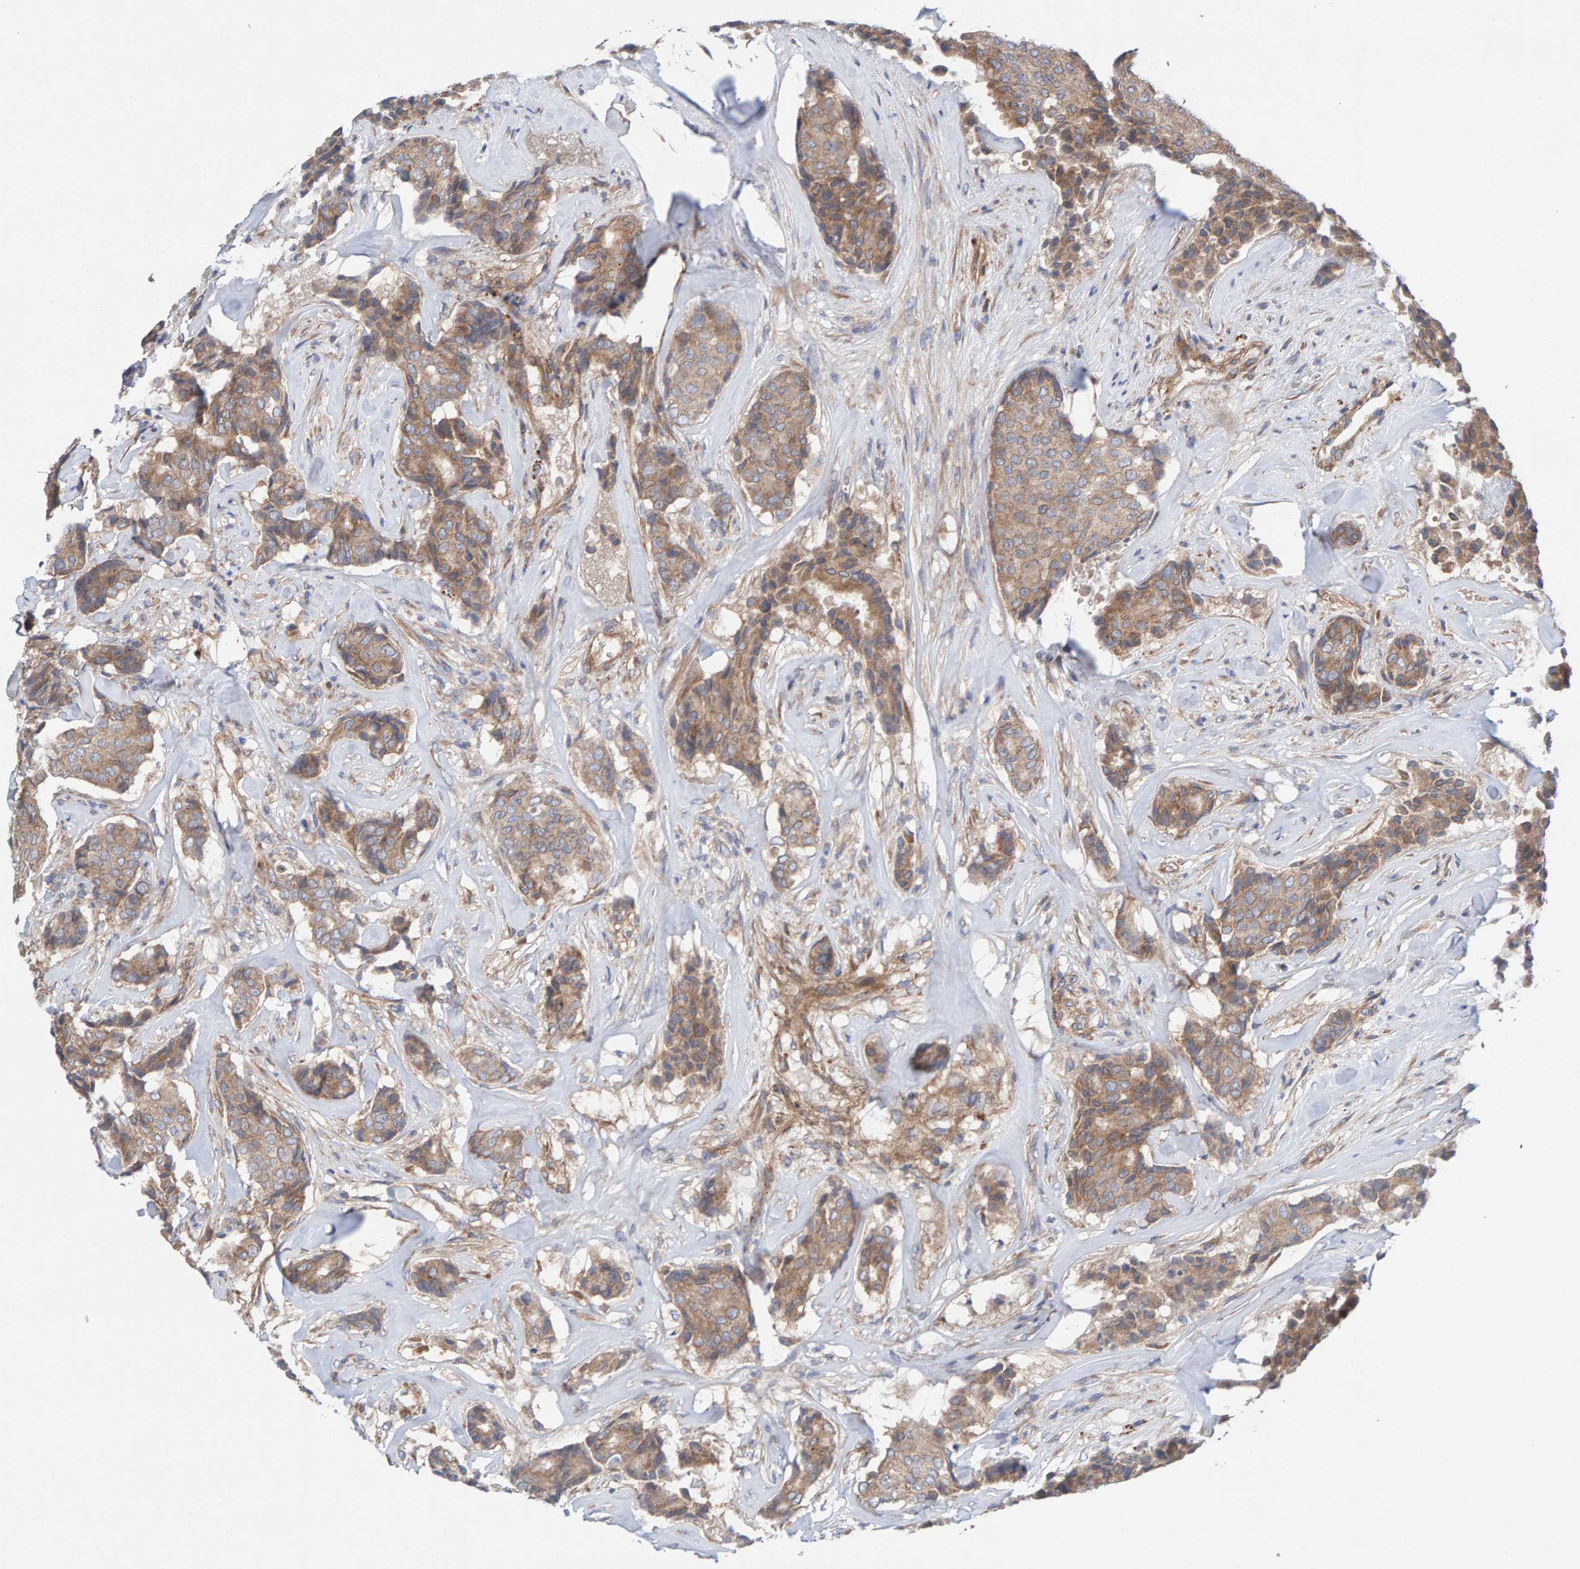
{"staining": {"intensity": "moderate", "quantity": ">75%", "location": "cytoplasmic/membranous"}, "tissue": "breast cancer", "cell_type": "Tumor cells", "image_type": "cancer", "snomed": [{"axis": "morphology", "description": "Duct carcinoma"}, {"axis": "topography", "description": "Breast"}], "caption": "Immunohistochemical staining of breast cancer displays medium levels of moderate cytoplasmic/membranous protein staining in about >75% of tumor cells. The protein is shown in brown color, while the nuclei are stained blue.", "gene": "CDK5RAP3", "patient": {"sex": "female", "age": 75}}